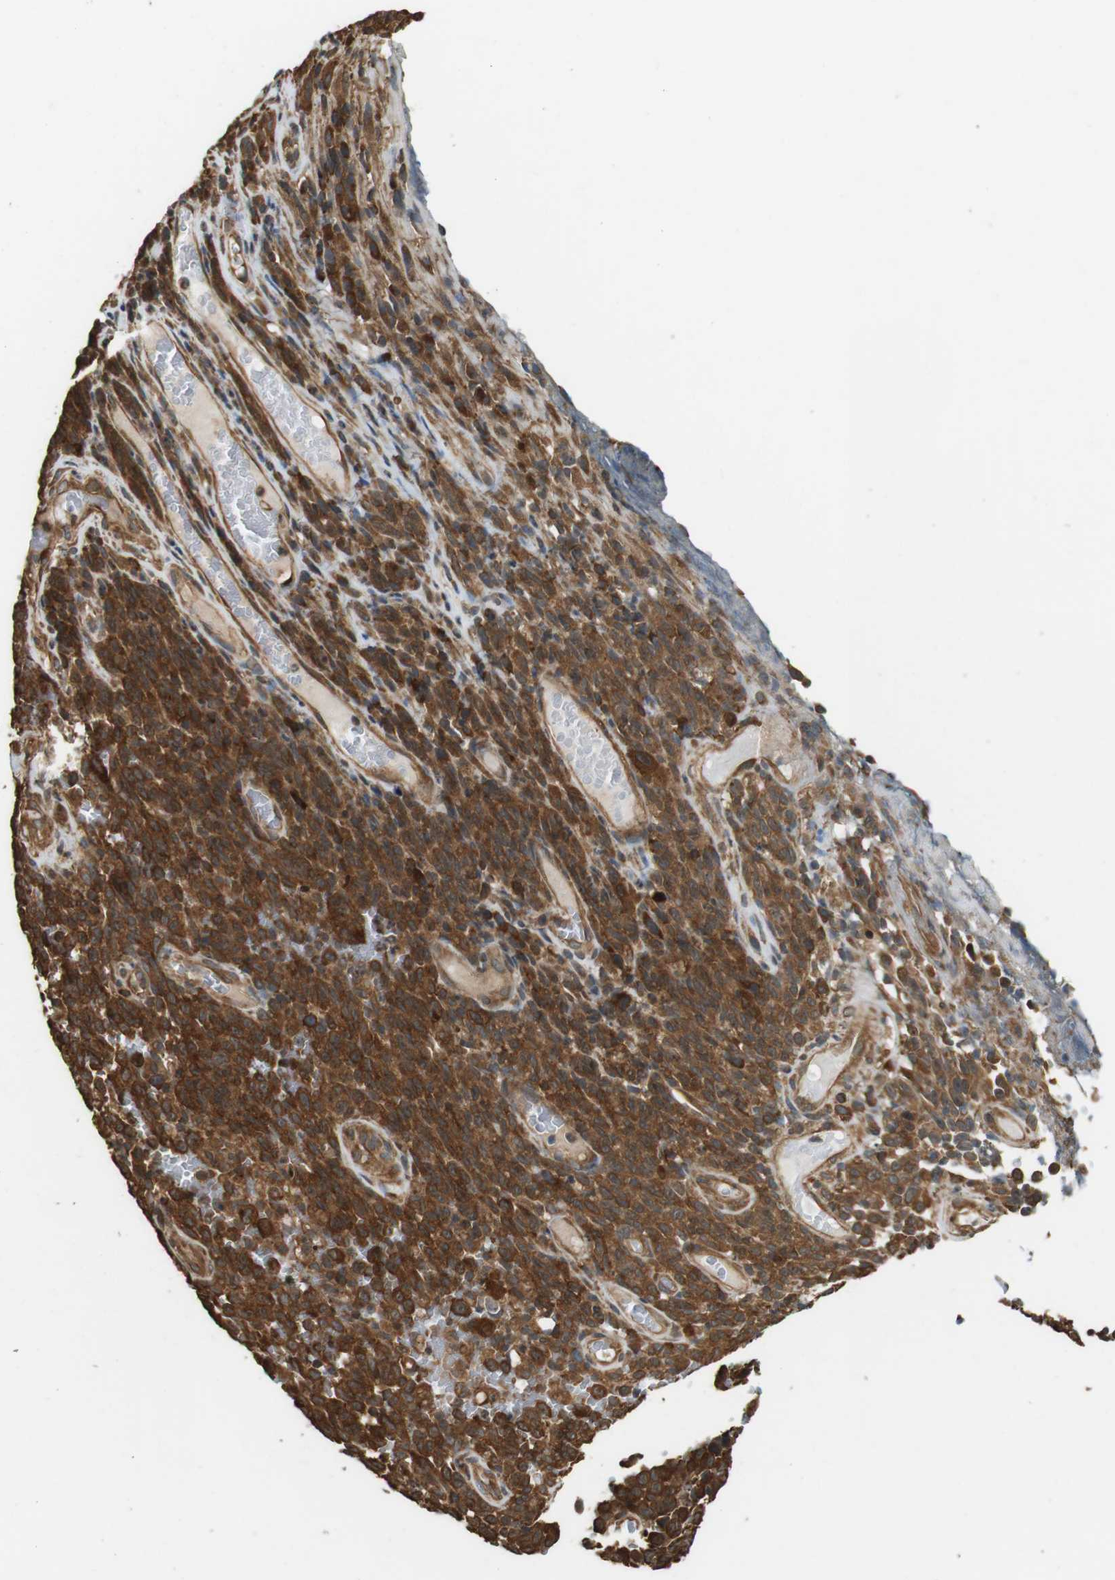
{"staining": {"intensity": "strong", "quantity": ">75%", "location": "cytoplasmic/membranous"}, "tissue": "melanoma", "cell_type": "Tumor cells", "image_type": "cancer", "snomed": [{"axis": "morphology", "description": "Malignant melanoma, NOS"}, {"axis": "topography", "description": "Skin"}], "caption": "A high amount of strong cytoplasmic/membranous staining is present in approximately >75% of tumor cells in melanoma tissue.", "gene": "PA2G4", "patient": {"sex": "female", "age": 82}}